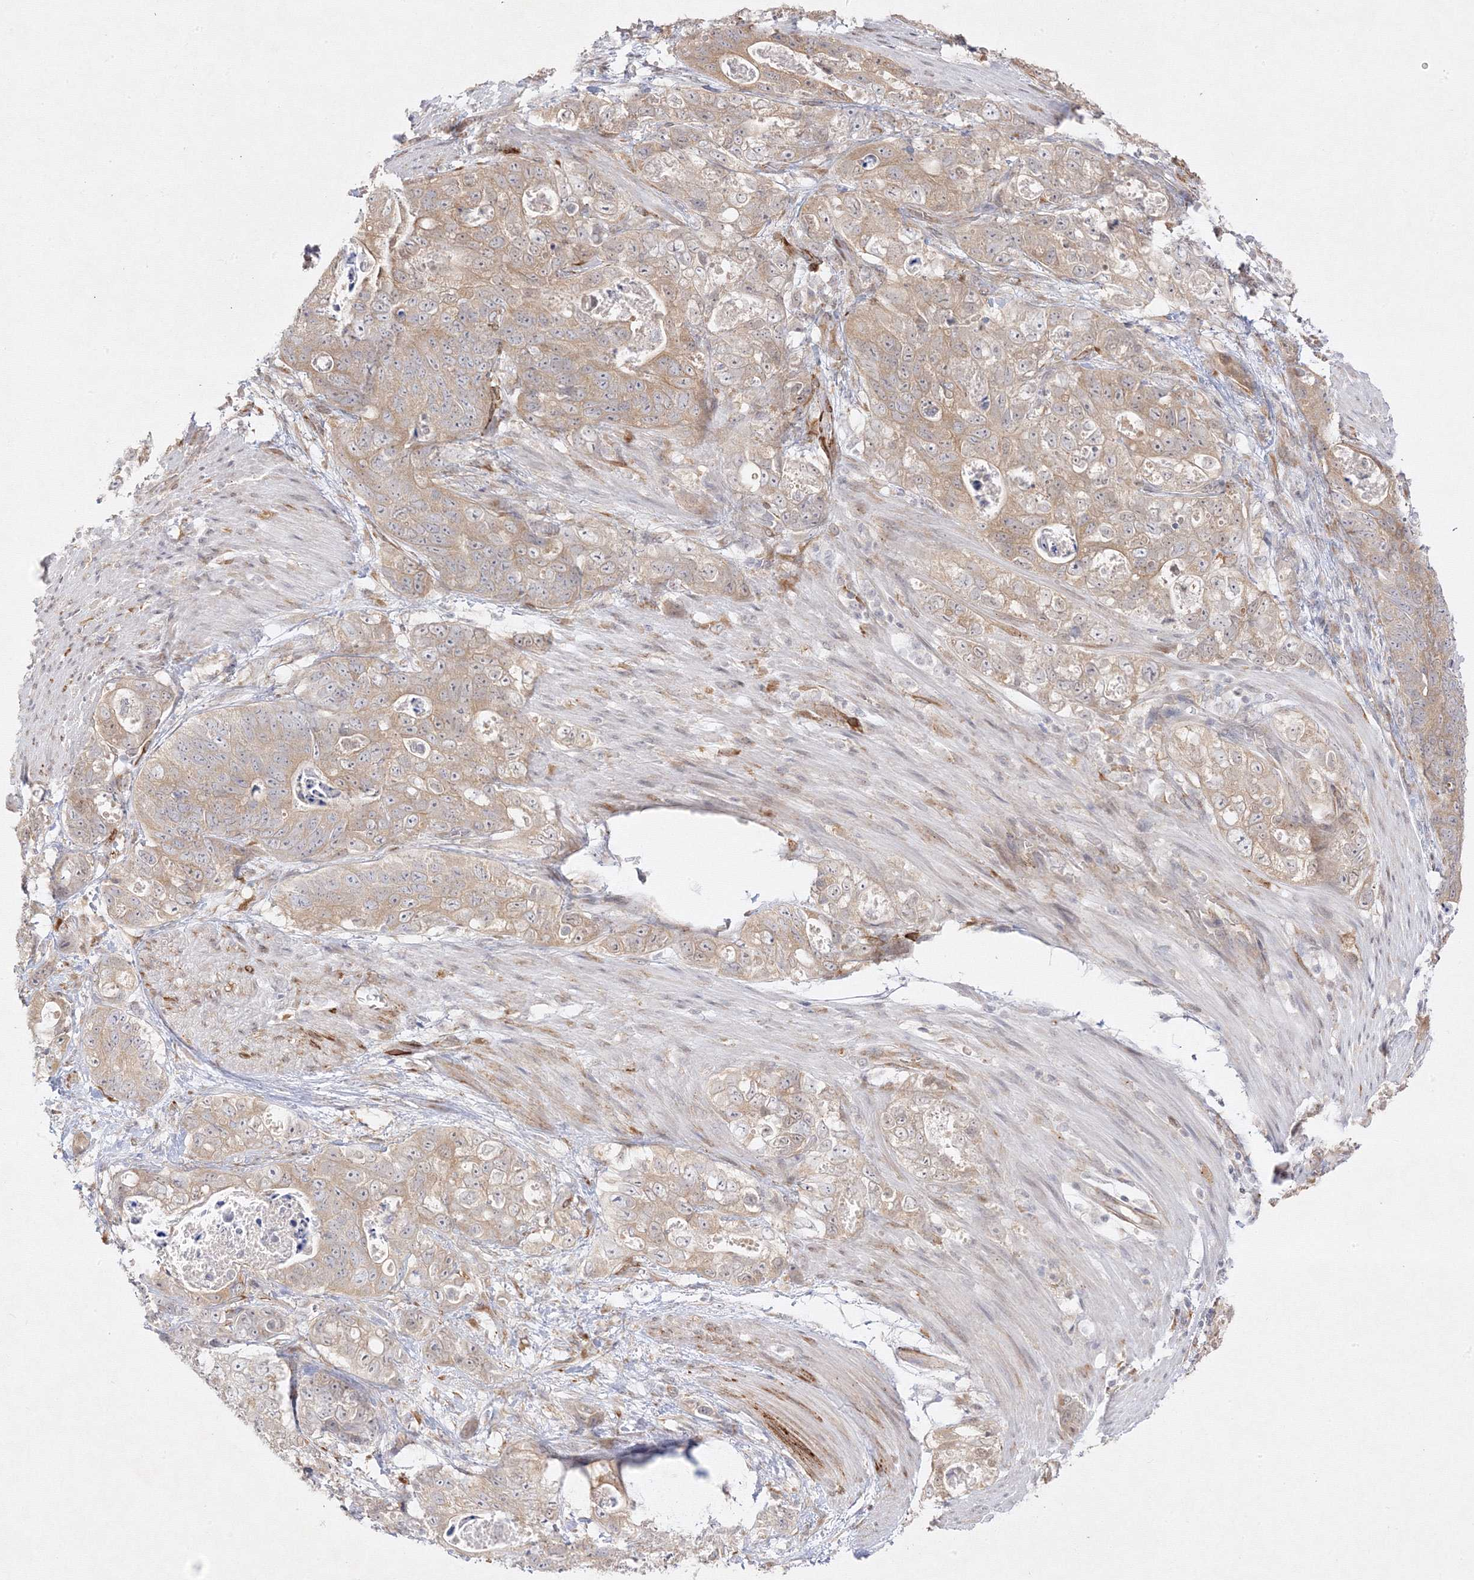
{"staining": {"intensity": "moderate", "quantity": "25%-75%", "location": "cytoplasmic/membranous"}, "tissue": "stomach cancer", "cell_type": "Tumor cells", "image_type": "cancer", "snomed": [{"axis": "morphology", "description": "Normal tissue, NOS"}, {"axis": "morphology", "description": "Adenocarcinoma, NOS"}, {"axis": "topography", "description": "Stomach"}], "caption": "Human stomach cancer stained with a protein marker exhibits moderate staining in tumor cells.", "gene": "C2CD2", "patient": {"sex": "female", "age": 89}}